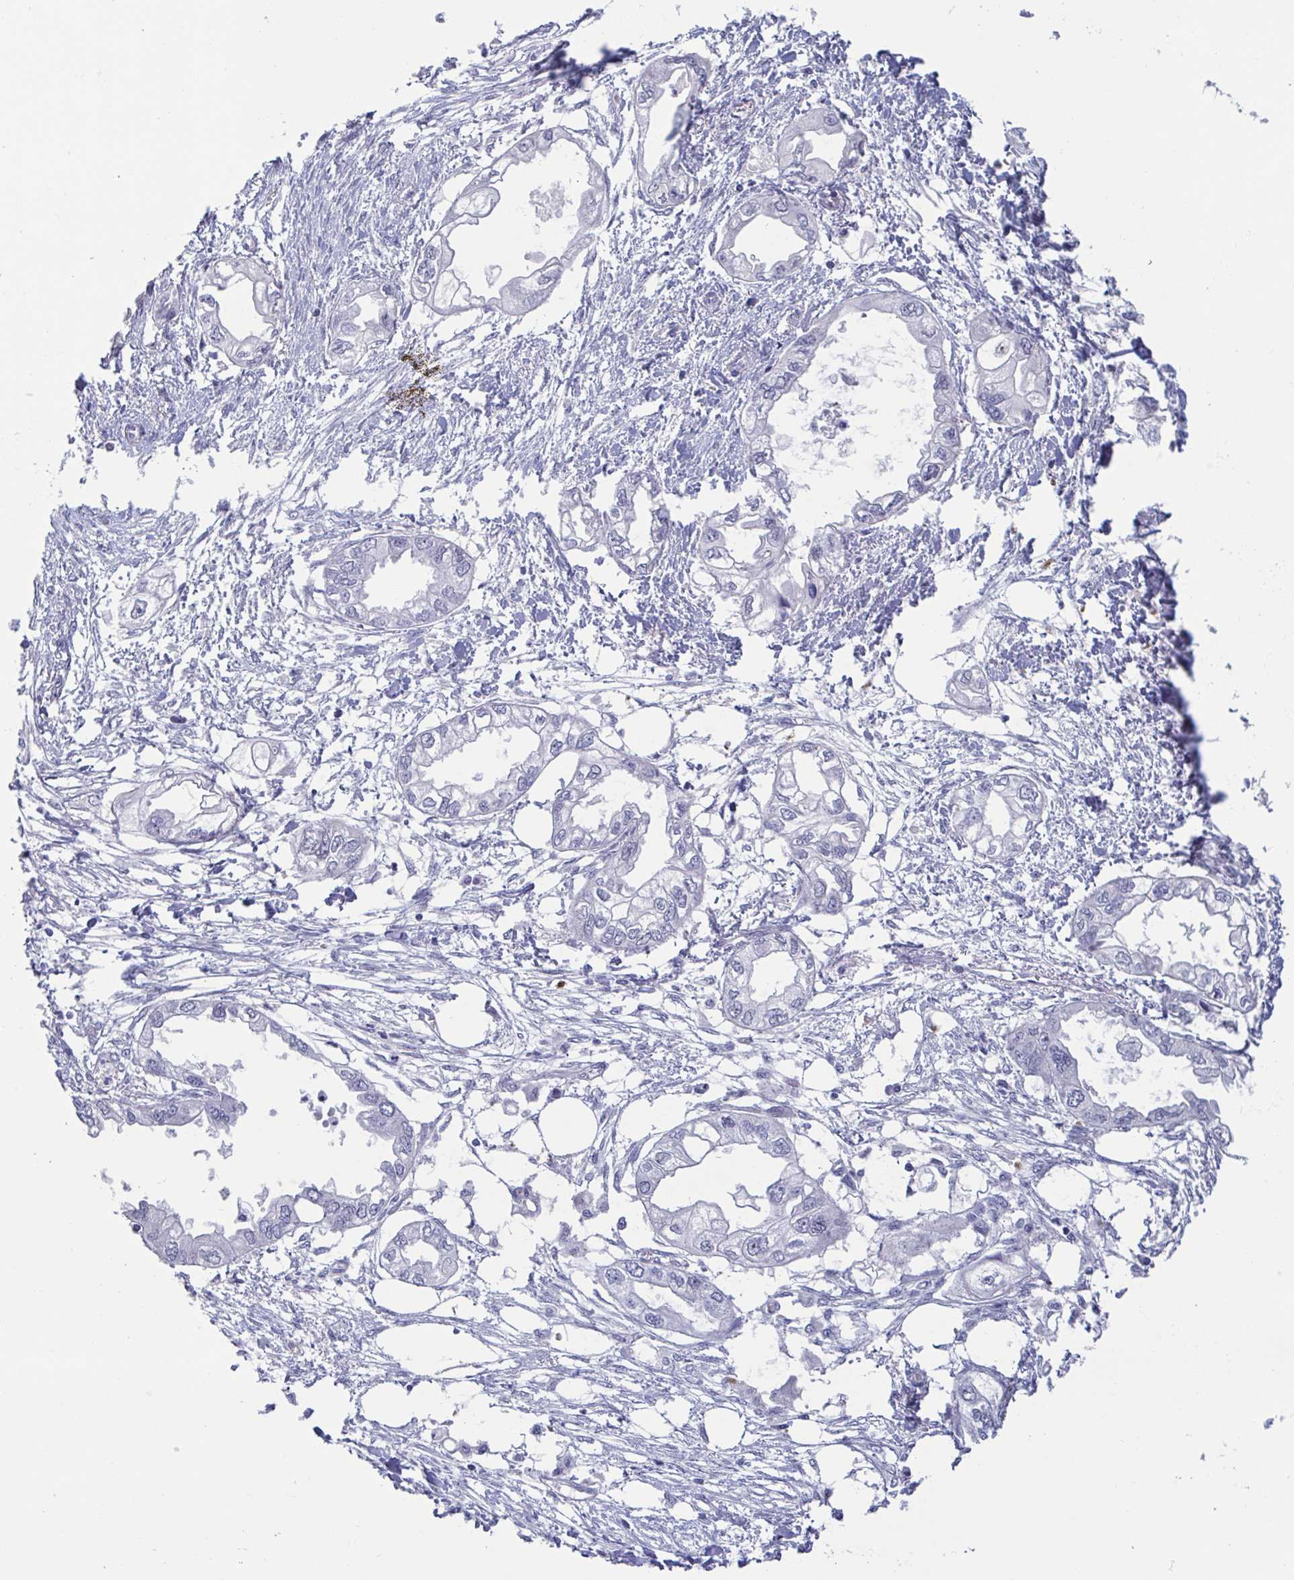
{"staining": {"intensity": "negative", "quantity": "none", "location": "none"}, "tissue": "endometrial cancer", "cell_type": "Tumor cells", "image_type": "cancer", "snomed": [{"axis": "morphology", "description": "Adenocarcinoma, NOS"}, {"axis": "morphology", "description": "Adenocarcinoma, metastatic, NOS"}, {"axis": "topography", "description": "Adipose tissue"}, {"axis": "topography", "description": "Endometrium"}], "caption": "This micrograph is of endometrial cancer (metastatic adenocarcinoma) stained with IHC to label a protein in brown with the nuclei are counter-stained blue. There is no expression in tumor cells.", "gene": "PERM1", "patient": {"sex": "female", "age": 67}}